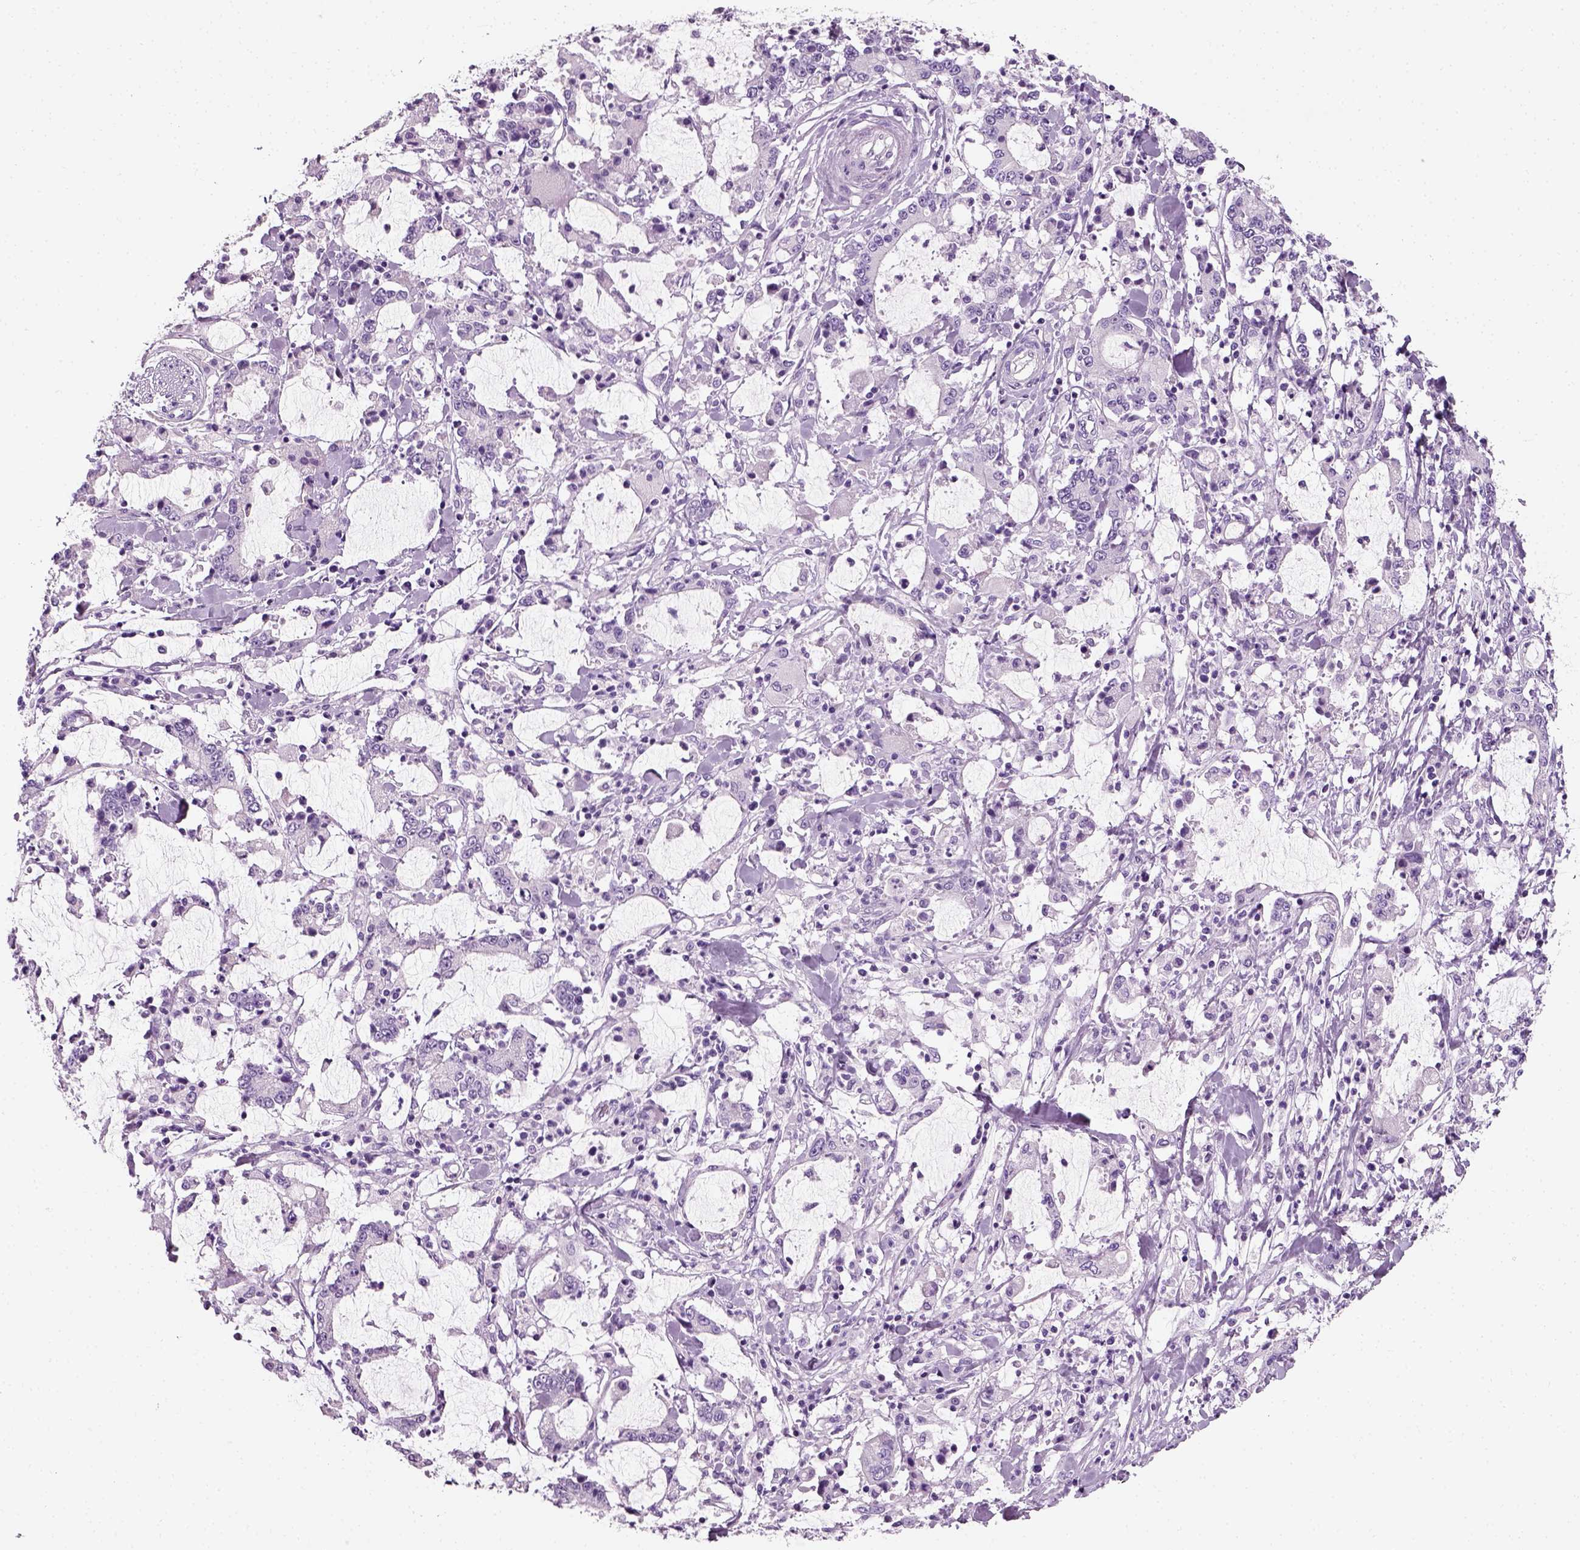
{"staining": {"intensity": "negative", "quantity": "none", "location": "none"}, "tissue": "stomach cancer", "cell_type": "Tumor cells", "image_type": "cancer", "snomed": [{"axis": "morphology", "description": "Adenocarcinoma, NOS"}, {"axis": "topography", "description": "Stomach, upper"}], "caption": "High power microscopy photomicrograph of an immunohistochemistry (IHC) image of stomach cancer (adenocarcinoma), revealing no significant positivity in tumor cells. (DAB immunohistochemistry (IHC) visualized using brightfield microscopy, high magnification).", "gene": "SPATA31E1", "patient": {"sex": "male", "age": 68}}